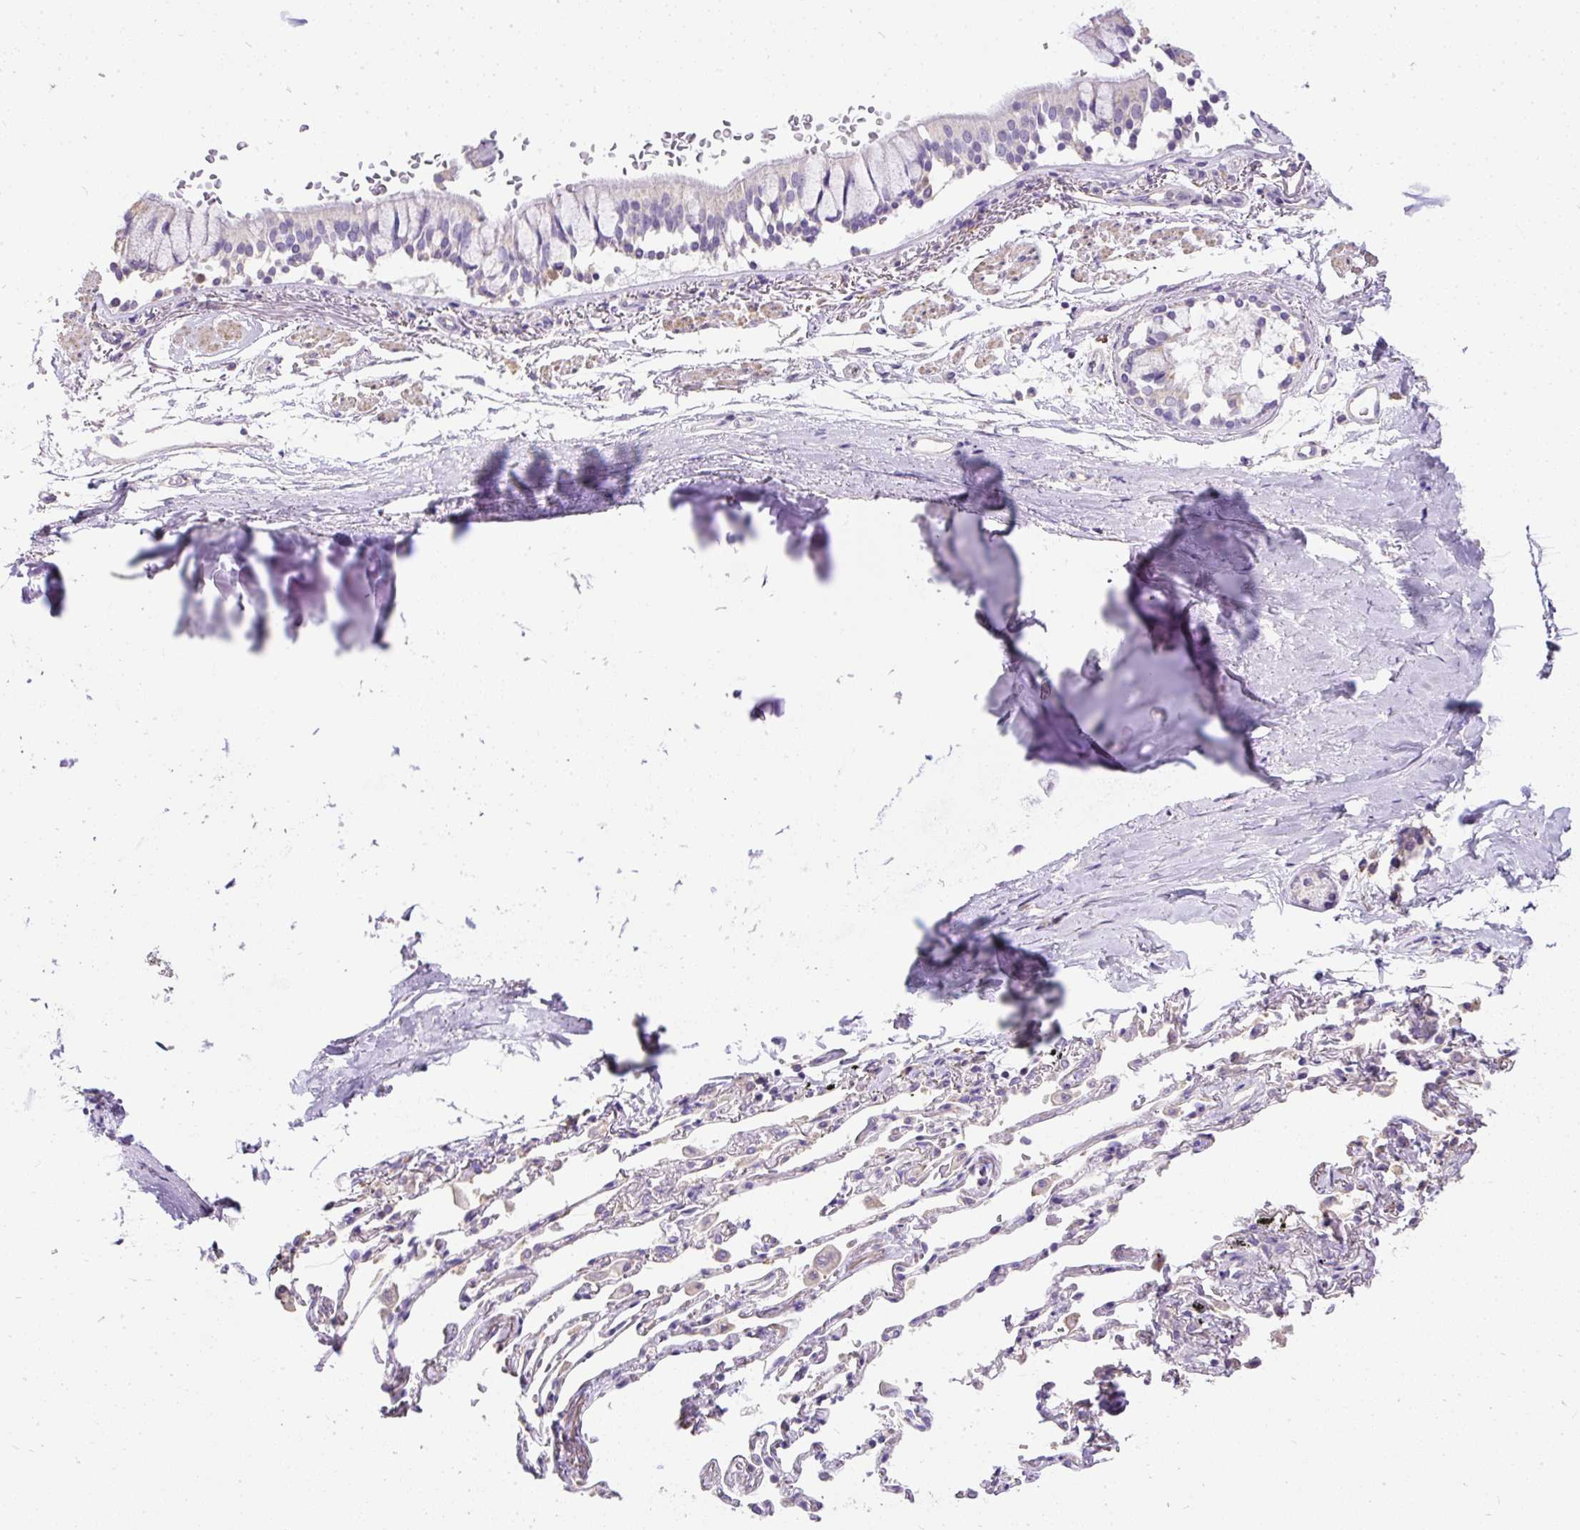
{"staining": {"intensity": "negative", "quantity": "none", "location": "none"}, "tissue": "bronchus", "cell_type": "Respiratory epithelial cells", "image_type": "normal", "snomed": [{"axis": "morphology", "description": "Normal tissue, NOS"}, {"axis": "topography", "description": "Bronchus"}], "caption": "Immunohistochemistry (IHC) photomicrograph of benign bronchus: human bronchus stained with DAB (3,3'-diaminobenzidine) demonstrates no significant protein staining in respiratory epithelial cells.", "gene": "GBX1", "patient": {"sex": "male", "age": 70}}